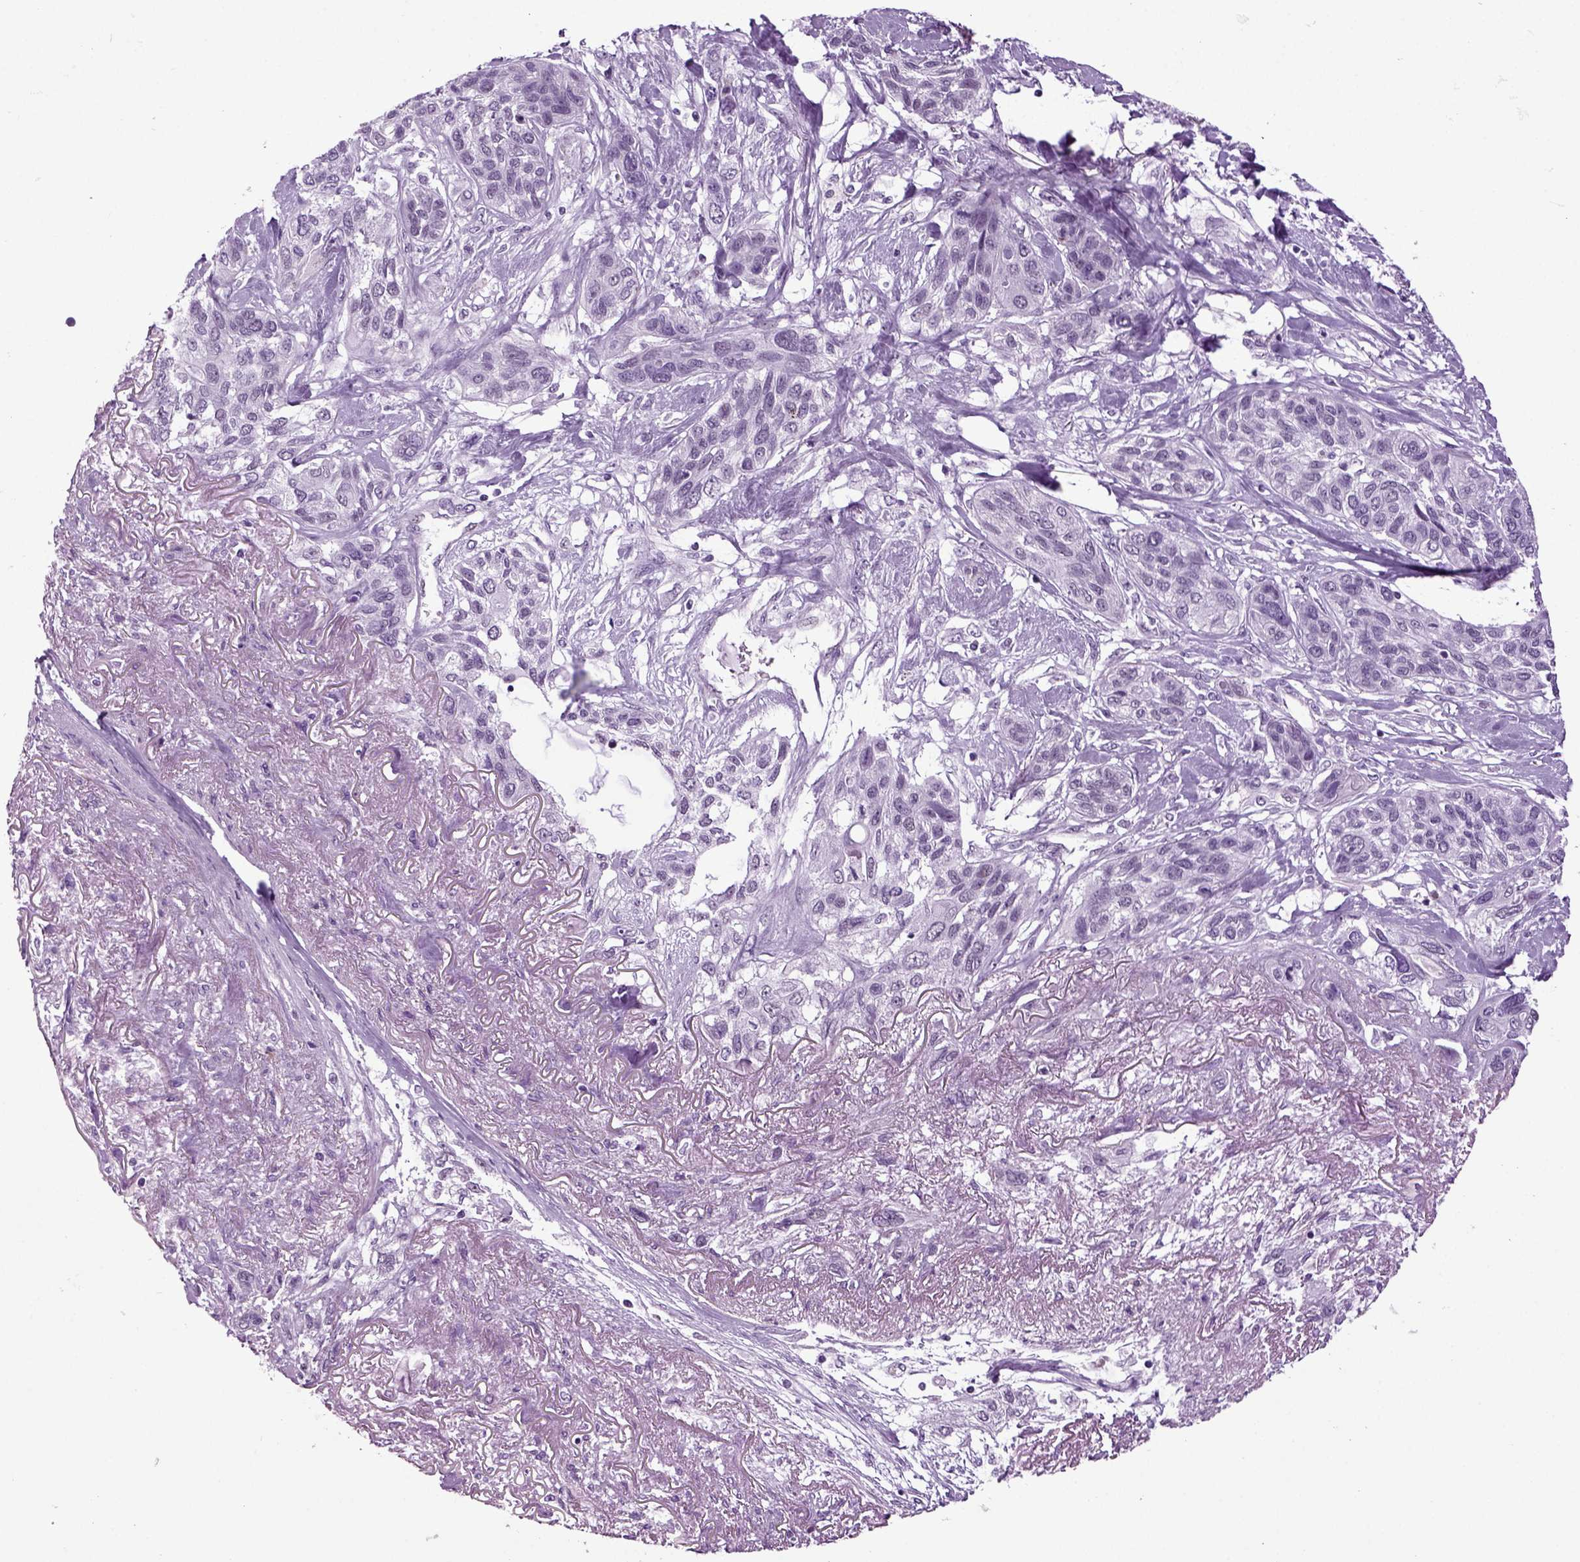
{"staining": {"intensity": "negative", "quantity": "none", "location": "none"}, "tissue": "lung cancer", "cell_type": "Tumor cells", "image_type": "cancer", "snomed": [{"axis": "morphology", "description": "Squamous cell carcinoma, NOS"}, {"axis": "topography", "description": "Lung"}], "caption": "Protein analysis of squamous cell carcinoma (lung) shows no significant staining in tumor cells. (DAB (3,3'-diaminobenzidine) IHC, high magnification).", "gene": "RFX3", "patient": {"sex": "female", "age": 70}}